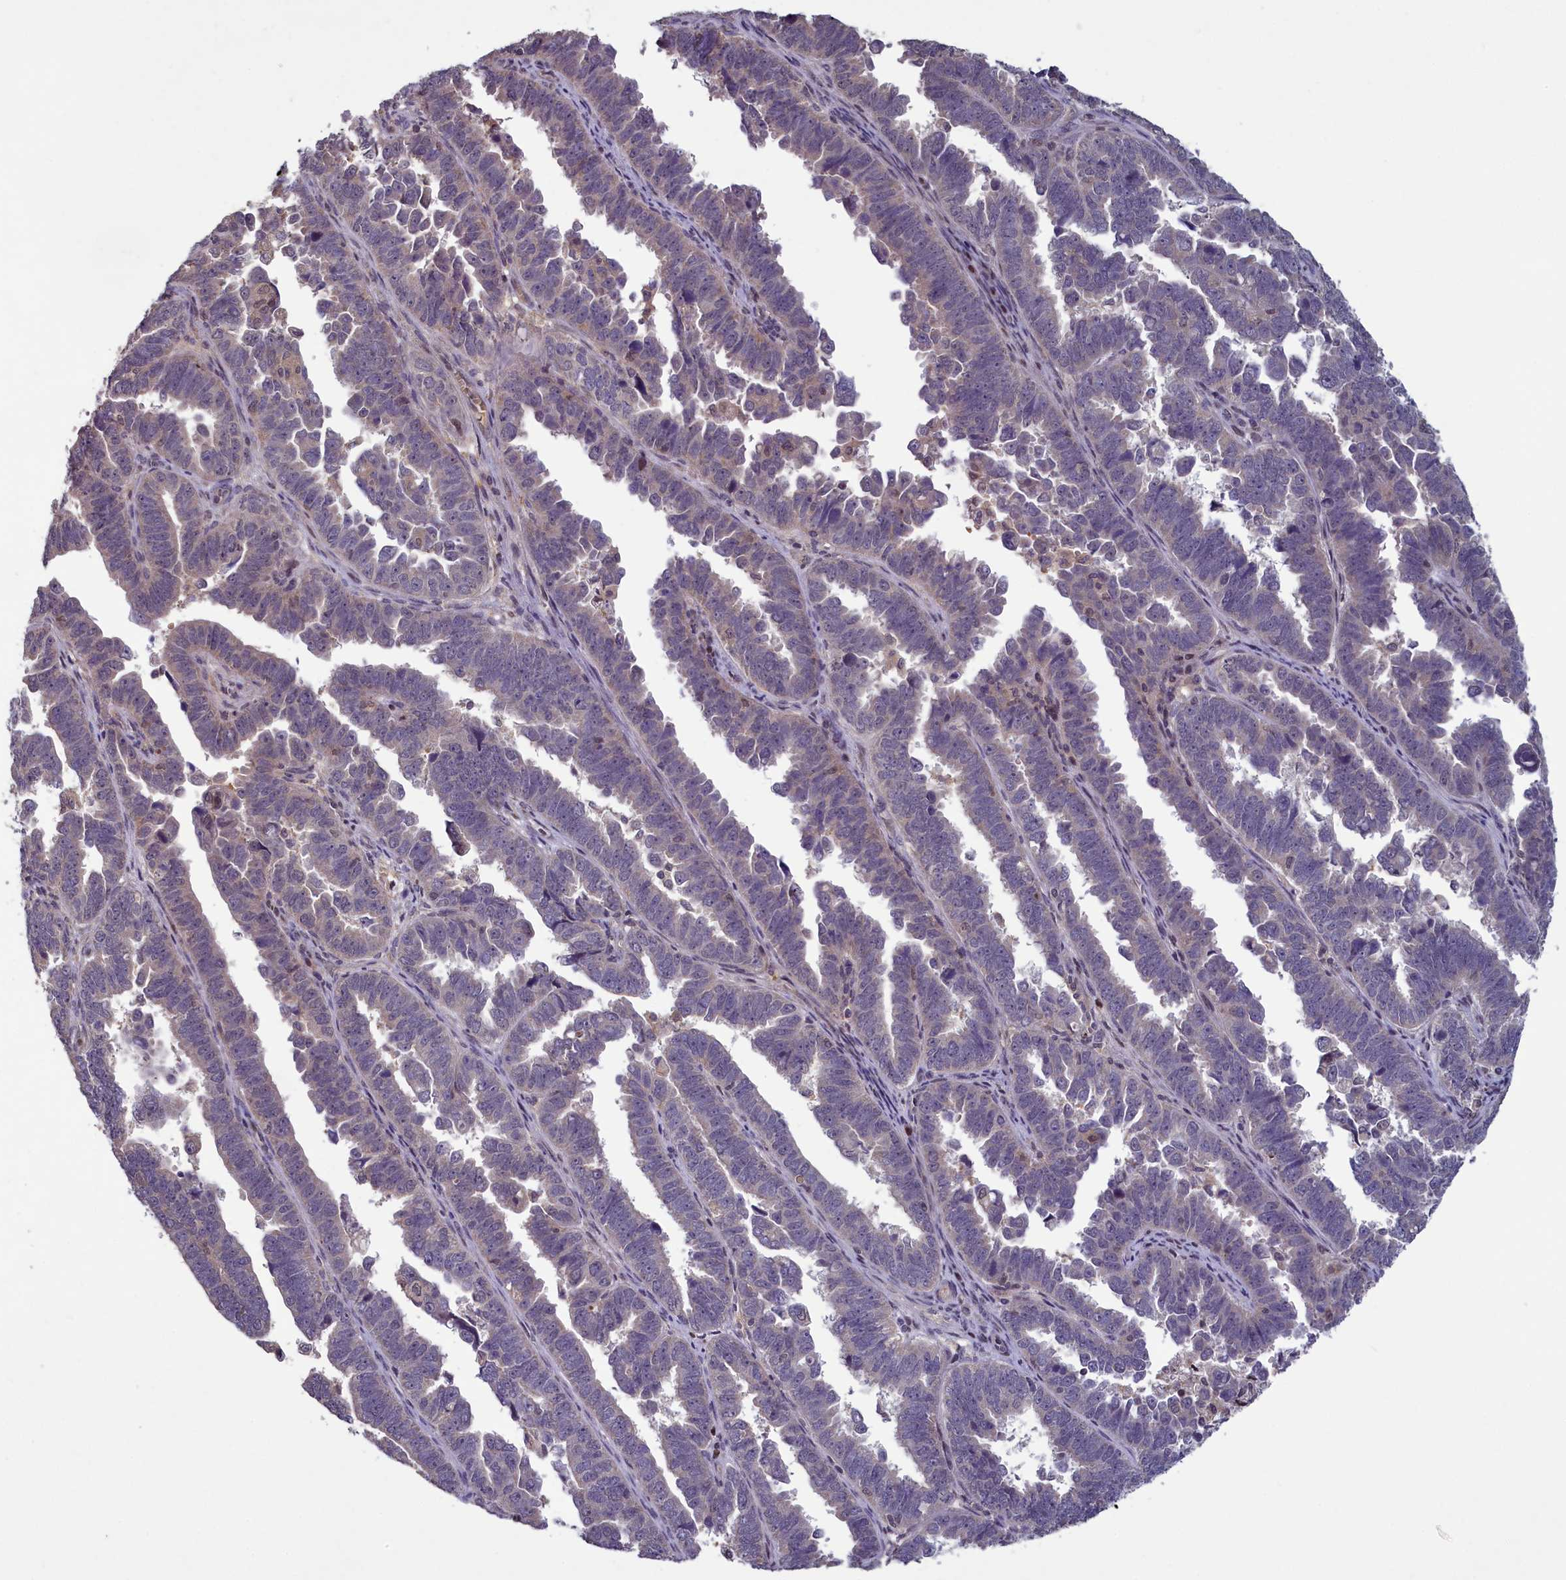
{"staining": {"intensity": "negative", "quantity": "none", "location": "none"}, "tissue": "endometrial cancer", "cell_type": "Tumor cells", "image_type": "cancer", "snomed": [{"axis": "morphology", "description": "Adenocarcinoma, NOS"}, {"axis": "topography", "description": "Endometrium"}], "caption": "Adenocarcinoma (endometrial) was stained to show a protein in brown. There is no significant expression in tumor cells.", "gene": "NUBP1", "patient": {"sex": "female", "age": 75}}